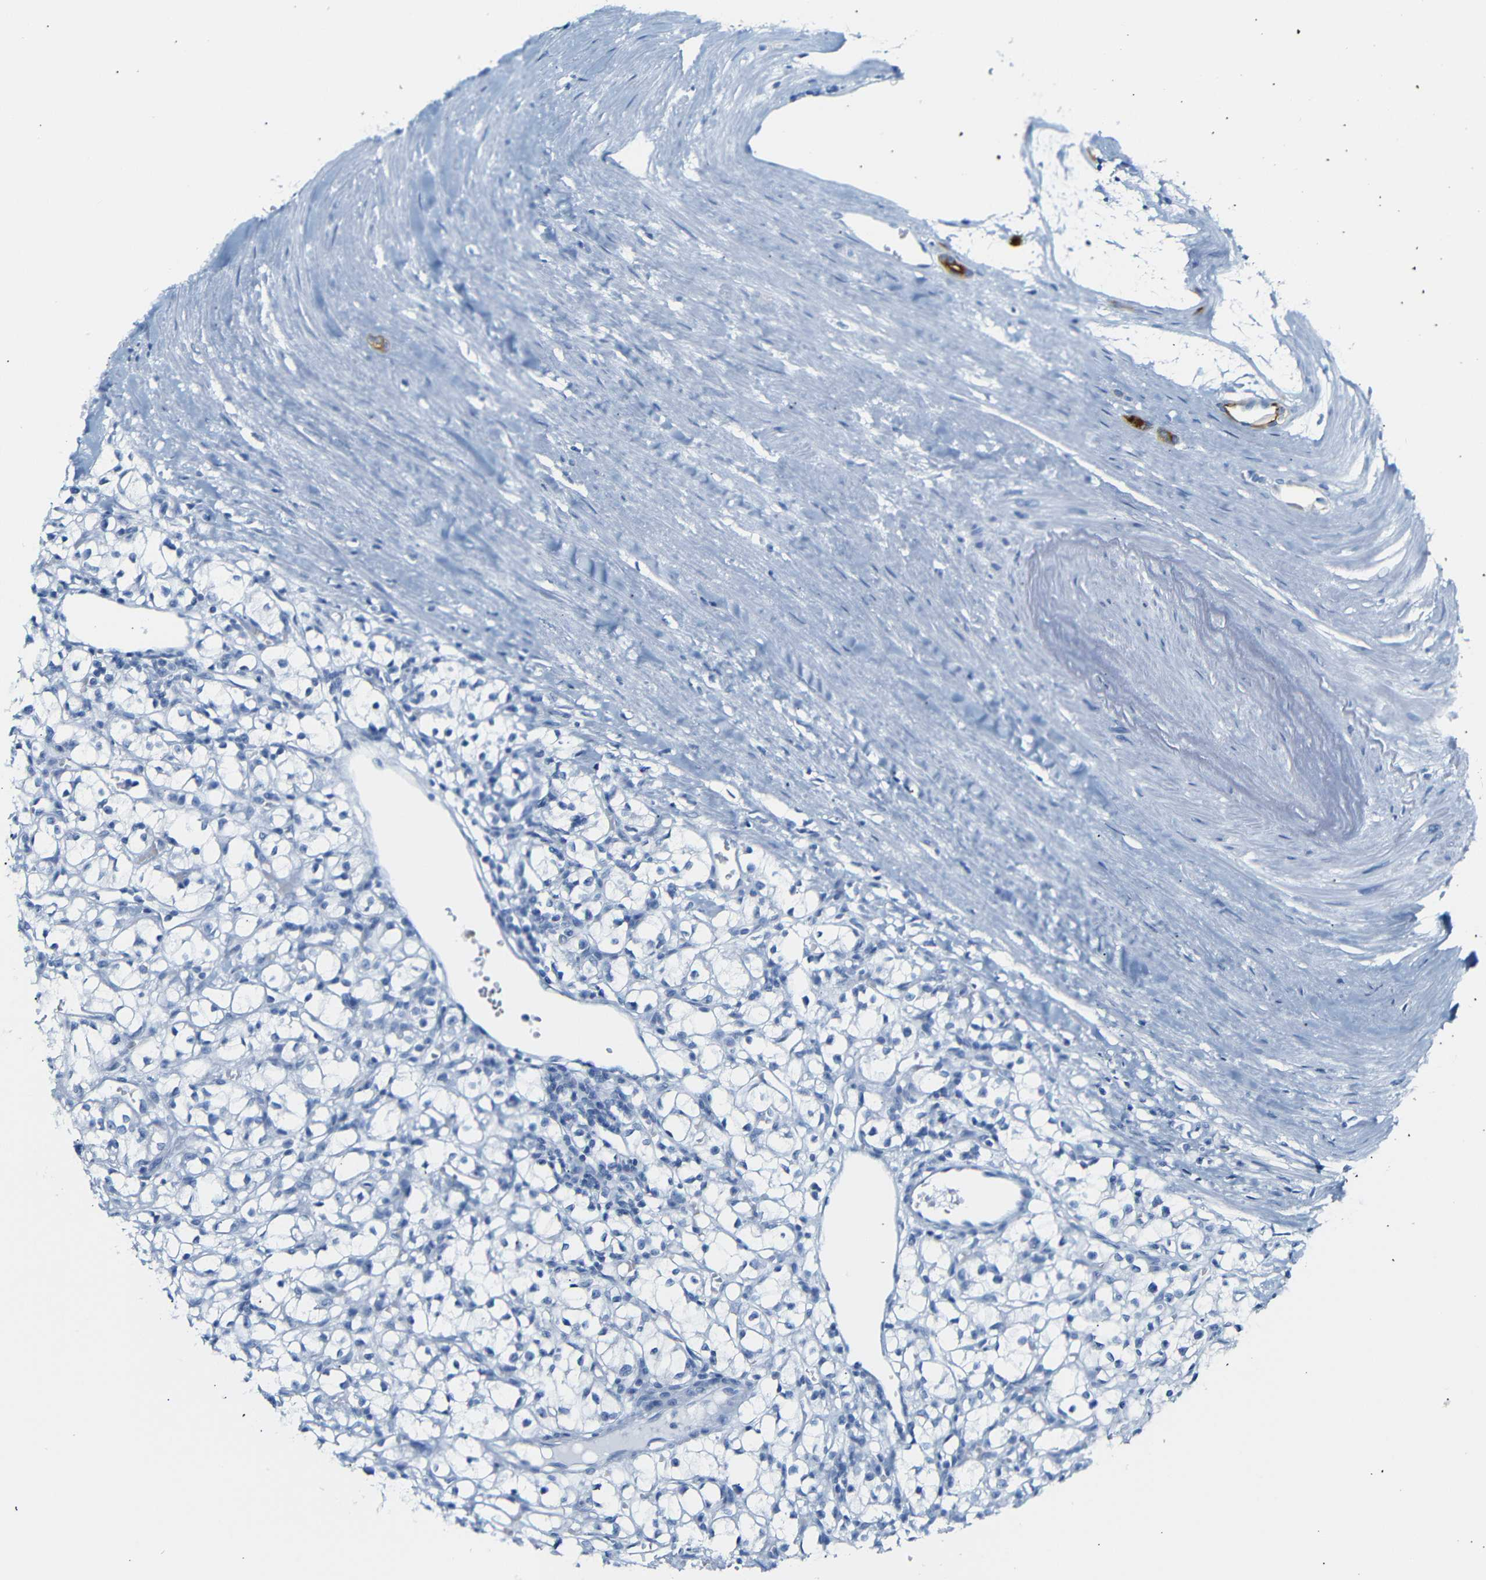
{"staining": {"intensity": "negative", "quantity": "none", "location": "none"}, "tissue": "renal cancer", "cell_type": "Tumor cells", "image_type": "cancer", "snomed": [{"axis": "morphology", "description": "Adenocarcinoma, NOS"}, {"axis": "topography", "description": "Kidney"}], "caption": "Tumor cells are negative for brown protein staining in renal cancer (adenocarcinoma).", "gene": "DYNAP", "patient": {"sex": "male", "age": 56}}